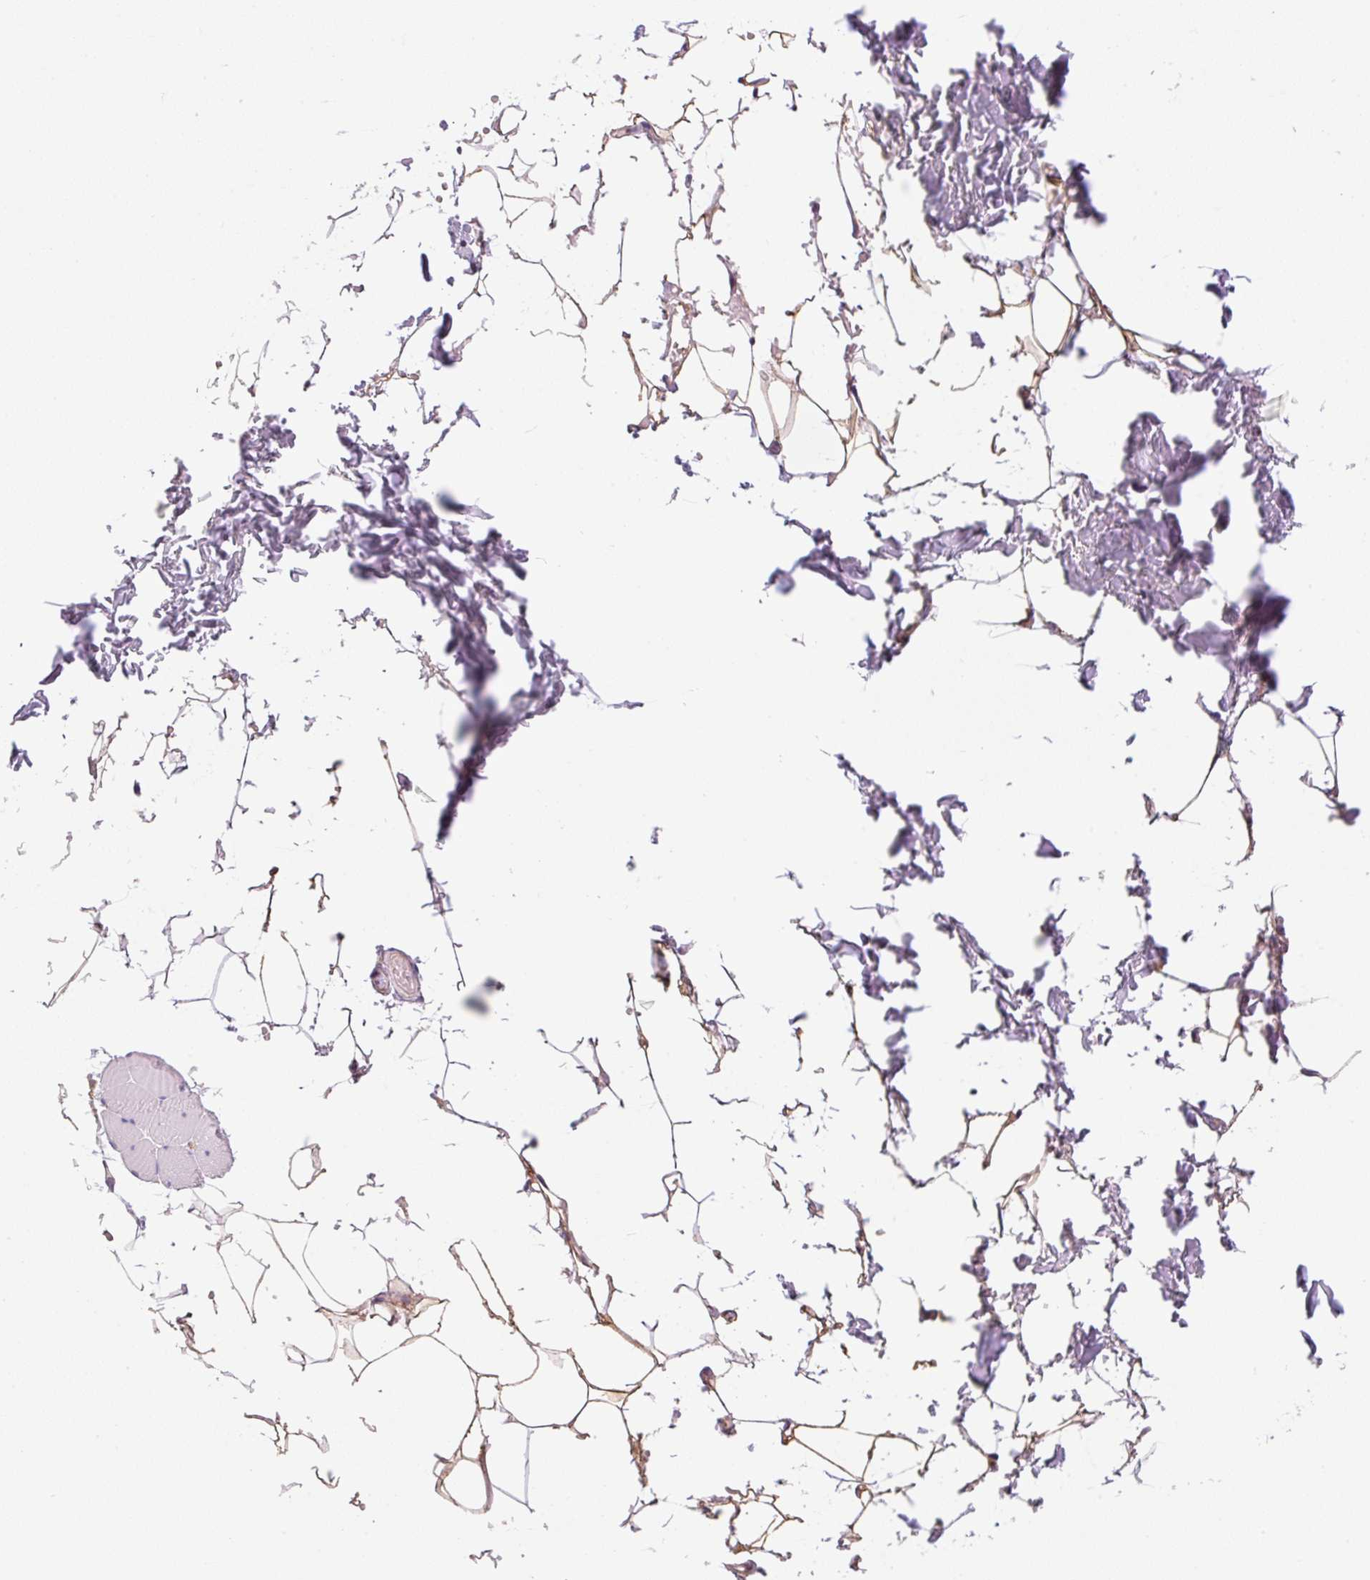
{"staining": {"intensity": "moderate", "quantity": ">75%", "location": "cytoplasmic/membranous"}, "tissue": "adipose tissue", "cell_type": "Adipocytes", "image_type": "normal", "snomed": [{"axis": "morphology", "description": "Normal tissue, NOS"}, {"axis": "topography", "description": "Skin"}, {"axis": "topography", "description": "Peripheral nerve tissue"}], "caption": "IHC micrograph of normal human adipose tissue stained for a protein (brown), which shows medium levels of moderate cytoplasmic/membranous expression in about >75% of adipocytes.", "gene": "EHD1", "patient": {"sex": "female", "age": 56}}